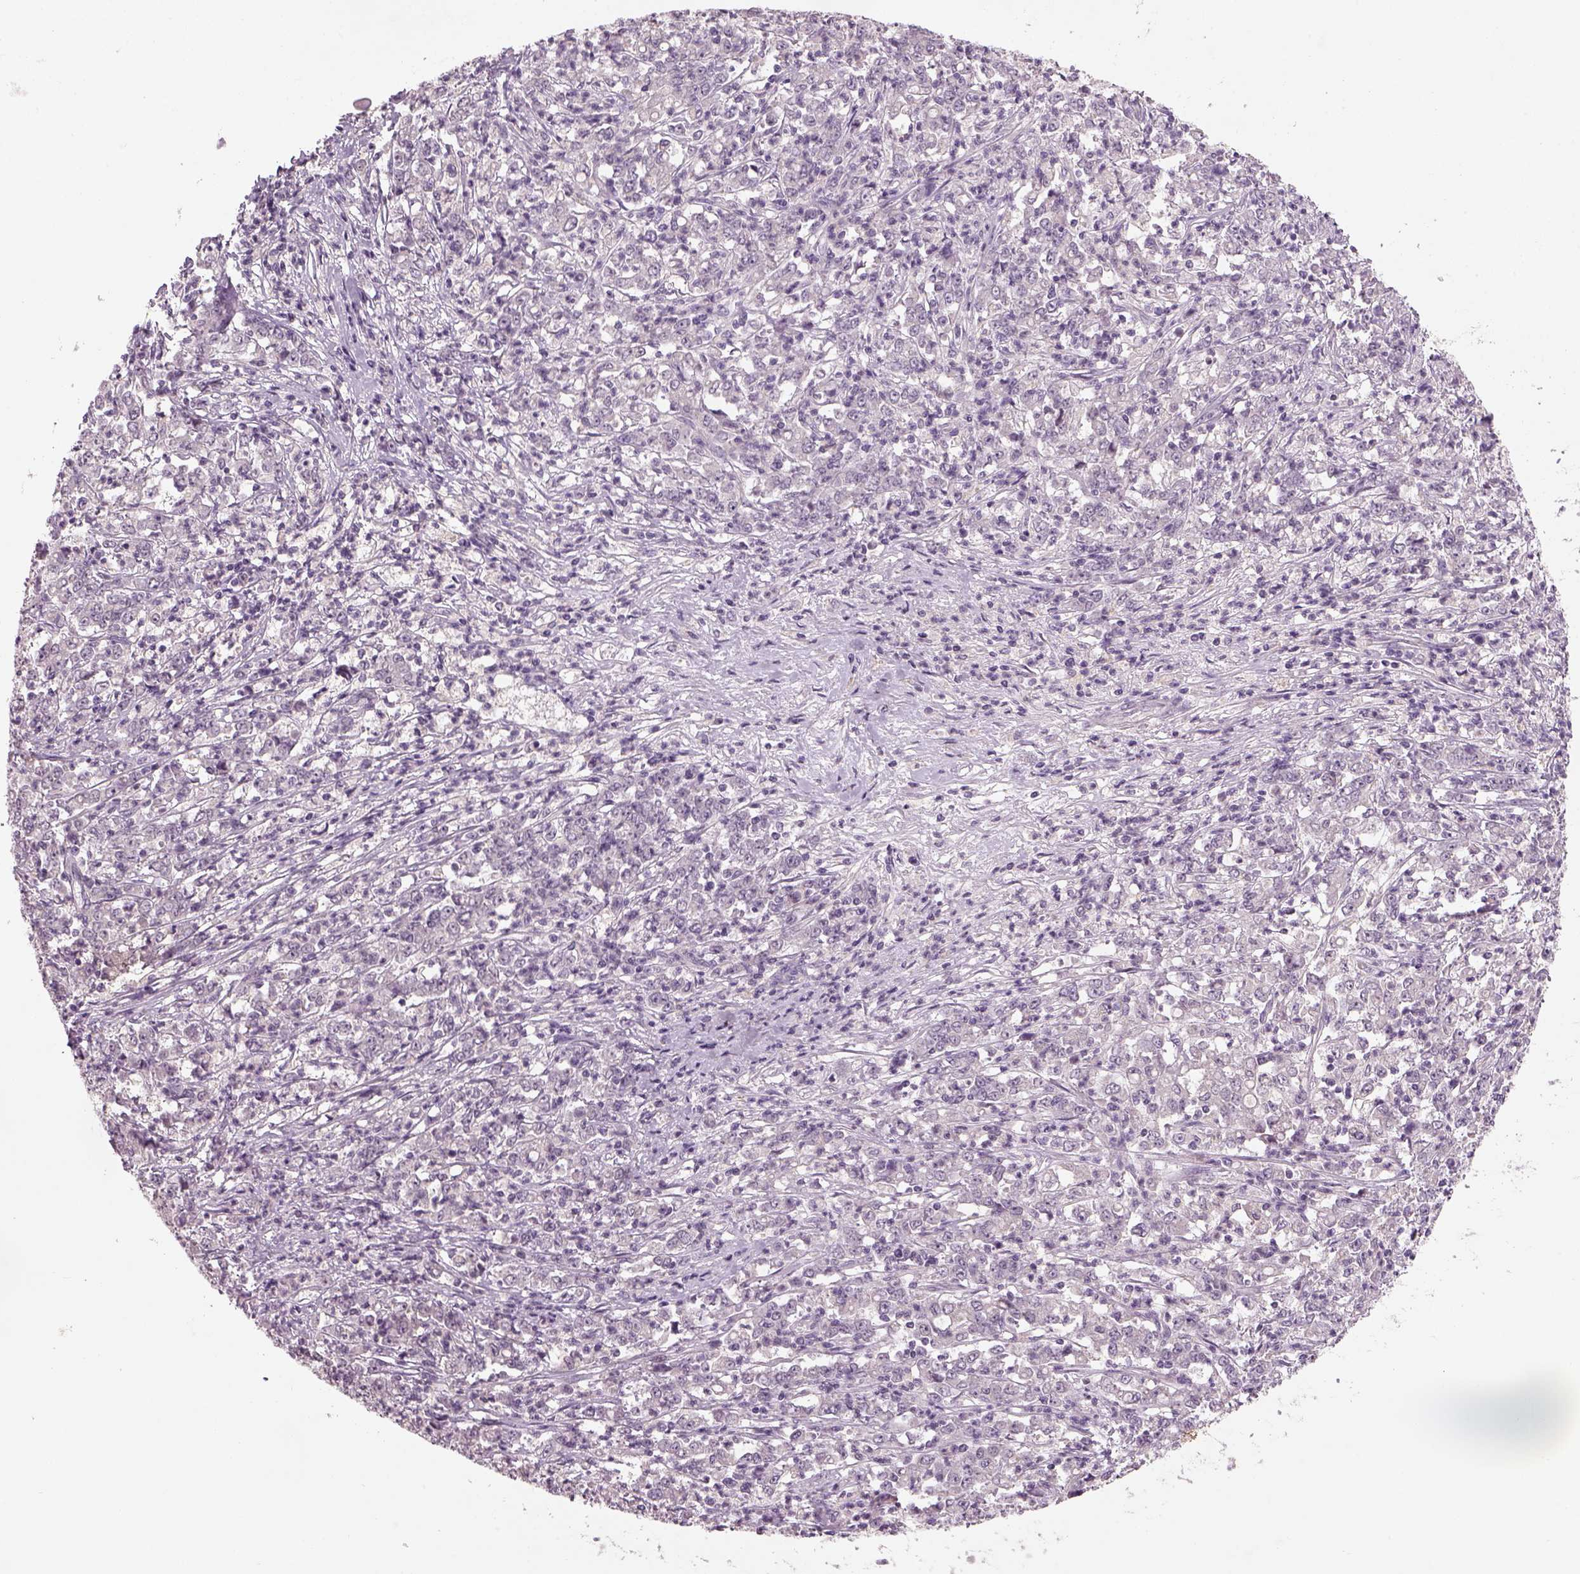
{"staining": {"intensity": "negative", "quantity": "none", "location": "none"}, "tissue": "stomach cancer", "cell_type": "Tumor cells", "image_type": "cancer", "snomed": [{"axis": "morphology", "description": "Adenocarcinoma, NOS"}, {"axis": "topography", "description": "Stomach, lower"}], "caption": "An immunohistochemistry image of adenocarcinoma (stomach) is shown. There is no staining in tumor cells of adenocarcinoma (stomach).", "gene": "GDNF", "patient": {"sex": "female", "age": 71}}